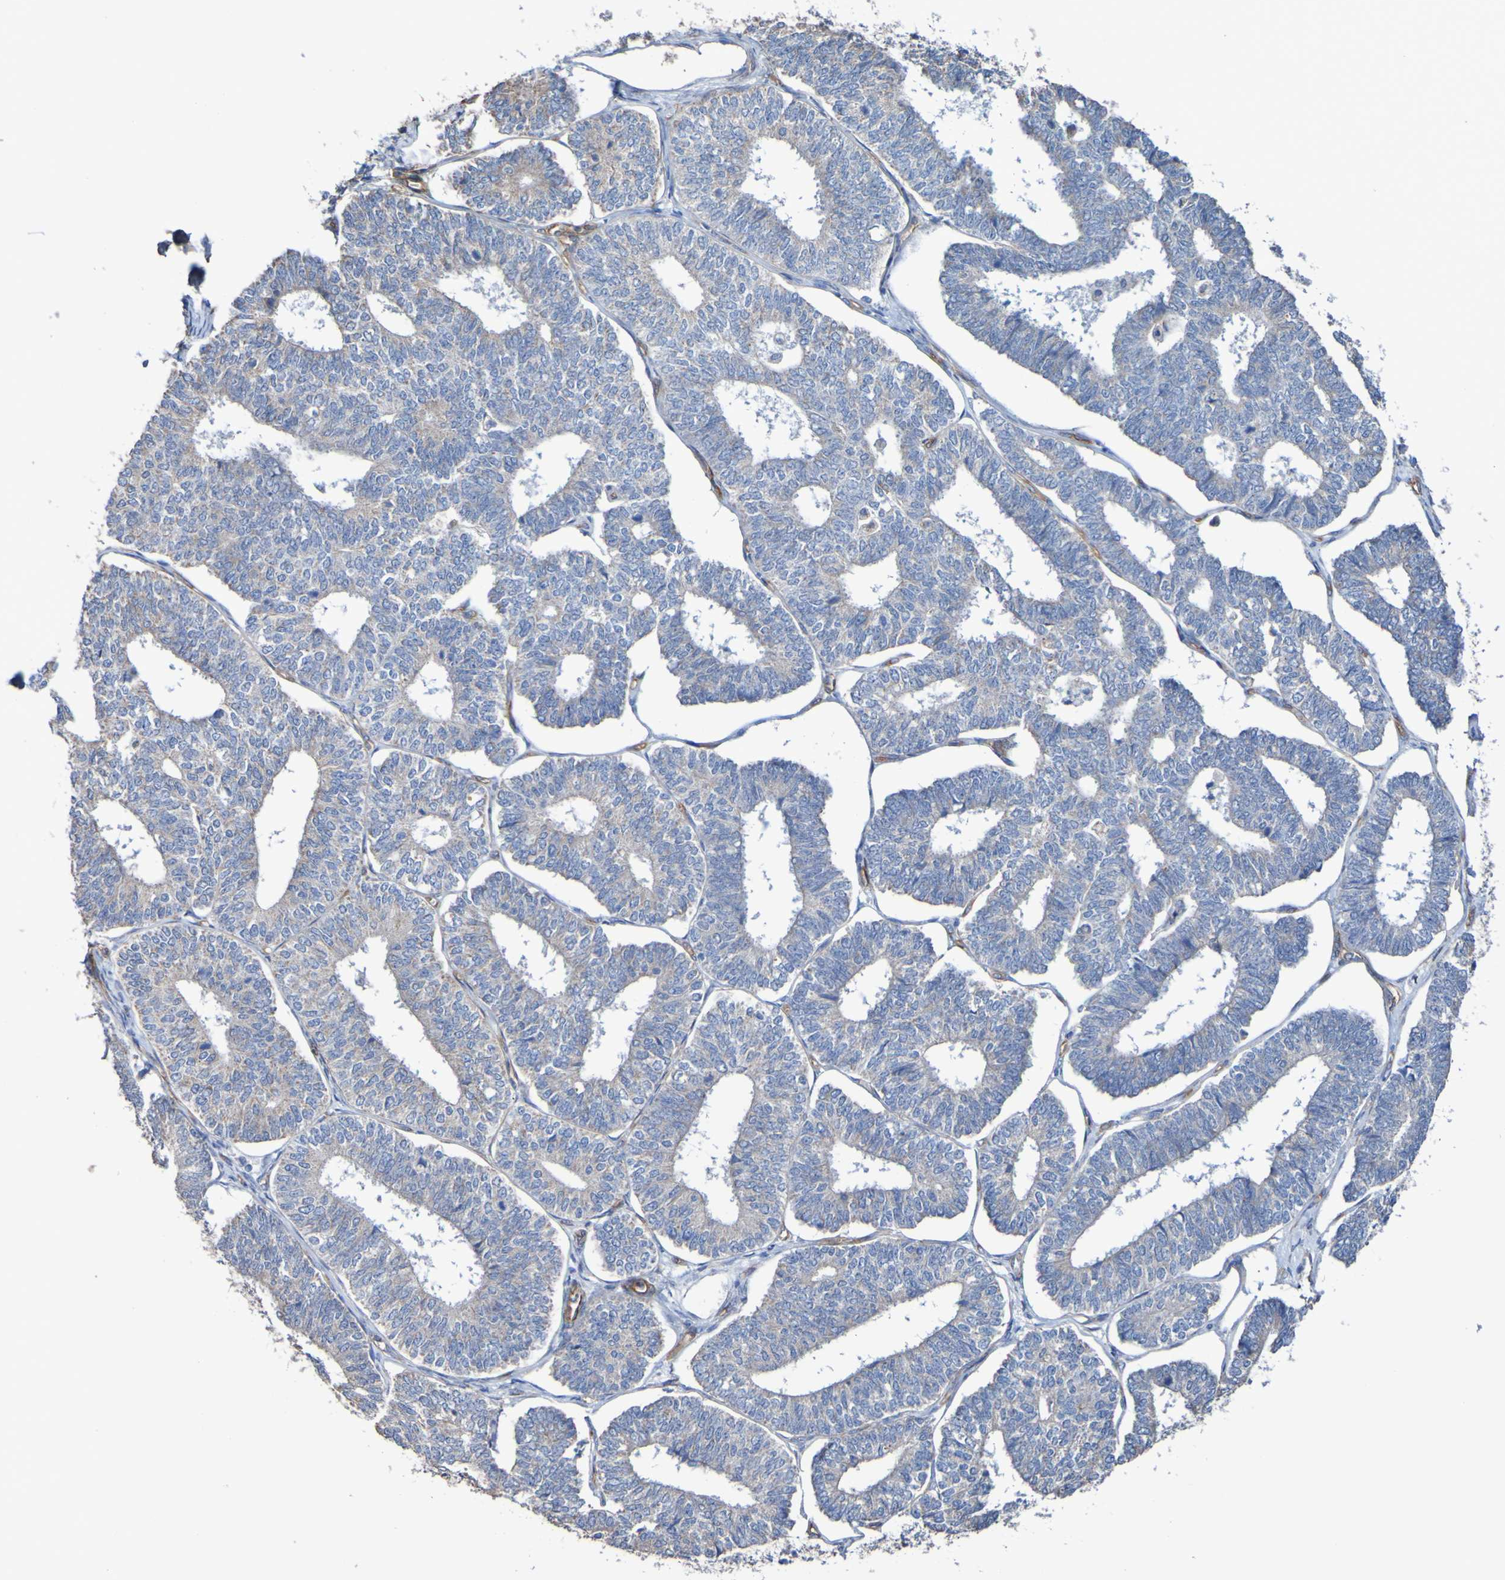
{"staining": {"intensity": "weak", "quantity": "25%-75%", "location": "cytoplasmic/membranous"}, "tissue": "endometrial cancer", "cell_type": "Tumor cells", "image_type": "cancer", "snomed": [{"axis": "morphology", "description": "Adenocarcinoma, NOS"}, {"axis": "topography", "description": "Endometrium"}], "caption": "Tumor cells reveal low levels of weak cytoplasmic/membranous positivity in about 25%-75% of cells in human endometrial cancer (adenocarcinoma). Immunohistochemistry (ihc) stains the protein of interest in brown and the nuclei are stained blue.", "gene": "ELMOD3", "patient": {"sex": "female", "age": 70}}